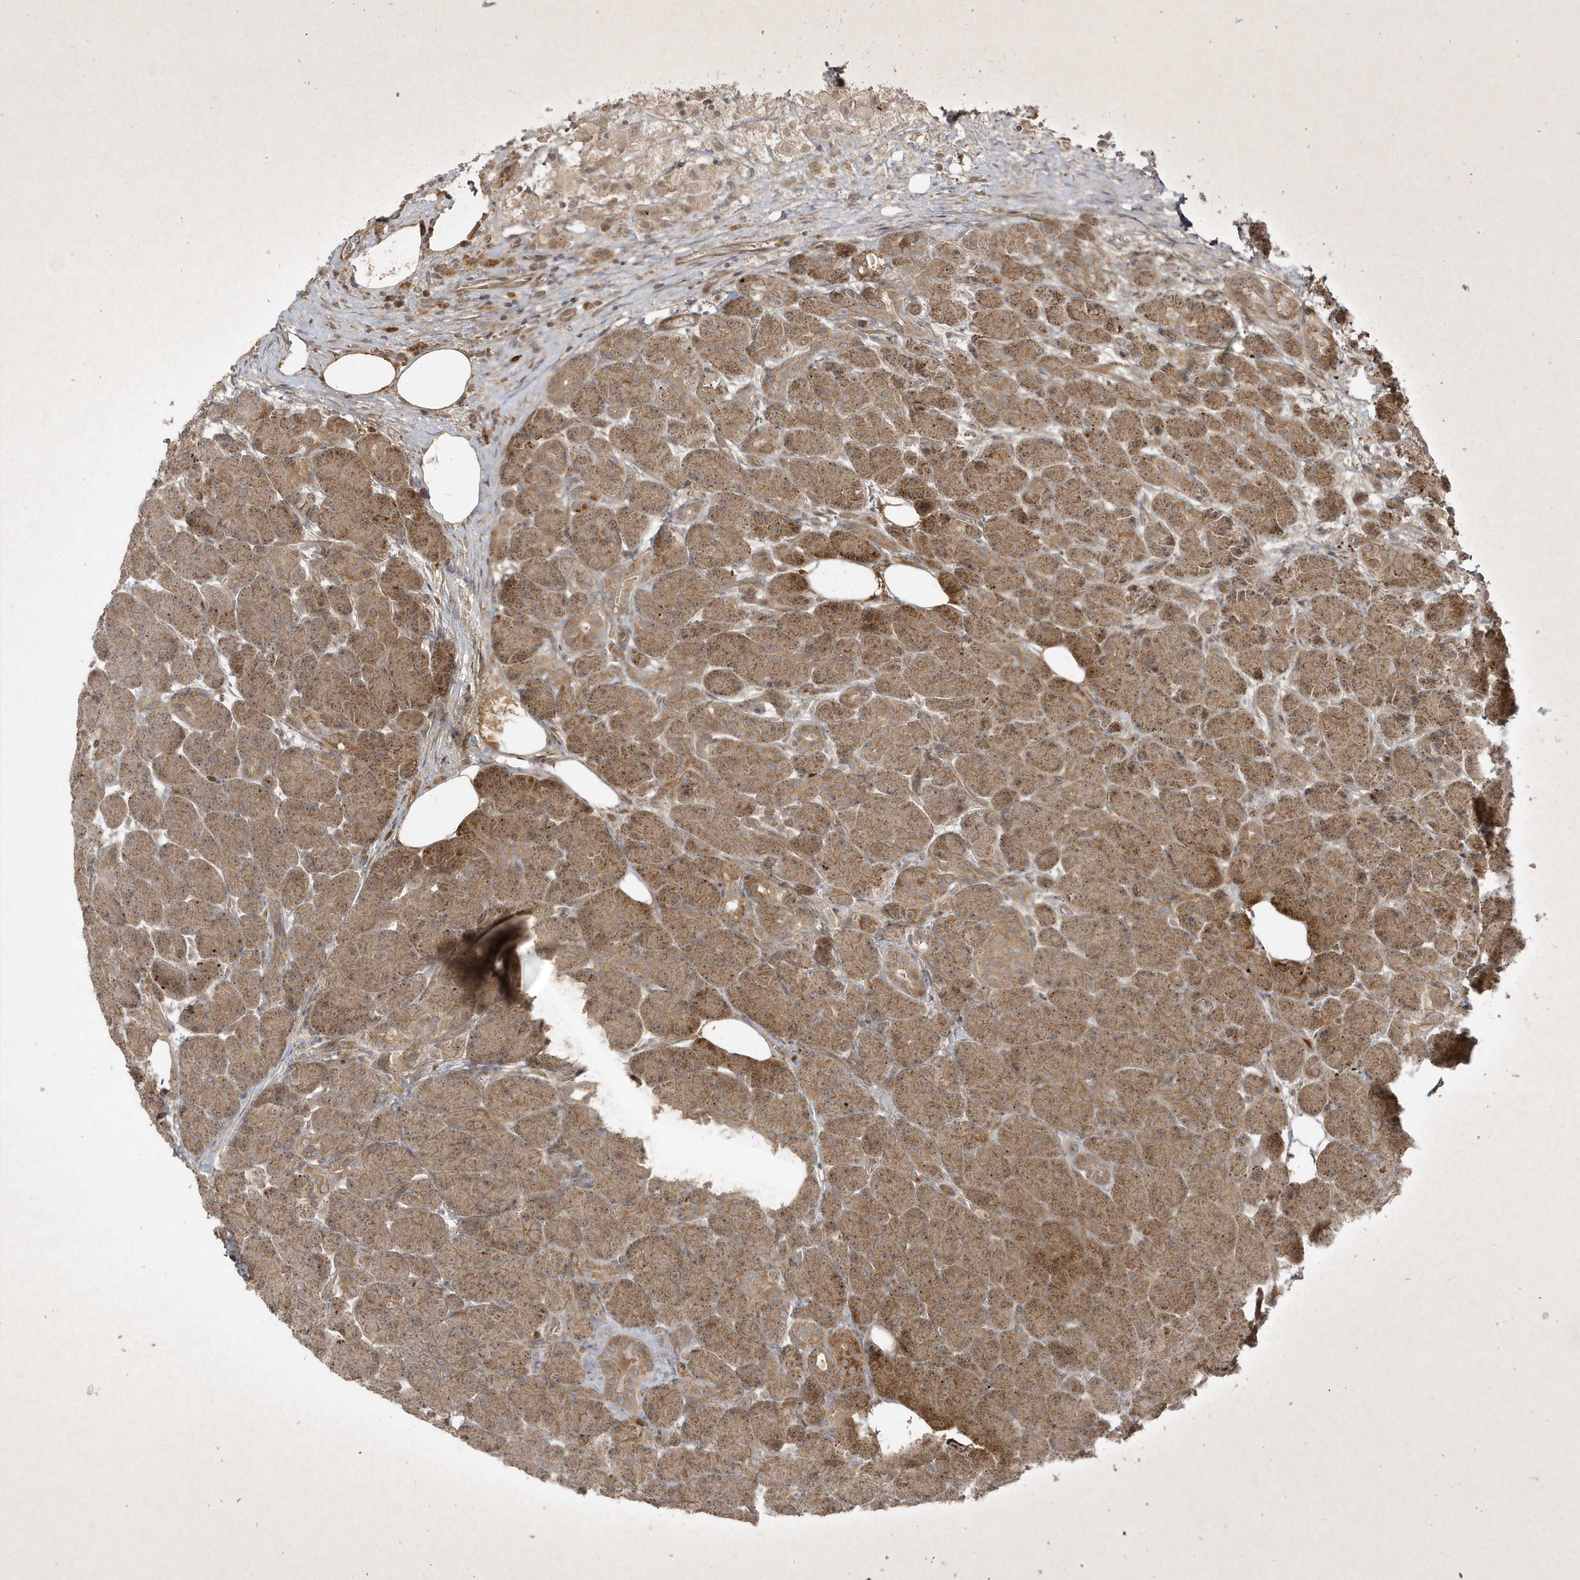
{"staining": {"intensity": "moderate", "quantity": ">75%", "location": "cytoplasmic/membranous"}, "tissue": "pancreas", "cell_type": "Exocrine glandular cells", "image_type": "normal", "snomed": [{"axis": "morphology", "description": "Normal tissue, NOS"}, {"axis": "topography", "description": "Pancreas"}], "caption": "Immunohistochemical staining of benign human pancreas demonstrates moderate cytoplasmic/membranous protein expression in about >75% of exocrine glandular cells. (Brightfield microscopy of DAB IHC at high magnification).", "gene": "FAM83C", "patient": {"sex": "male", "age": 63}}